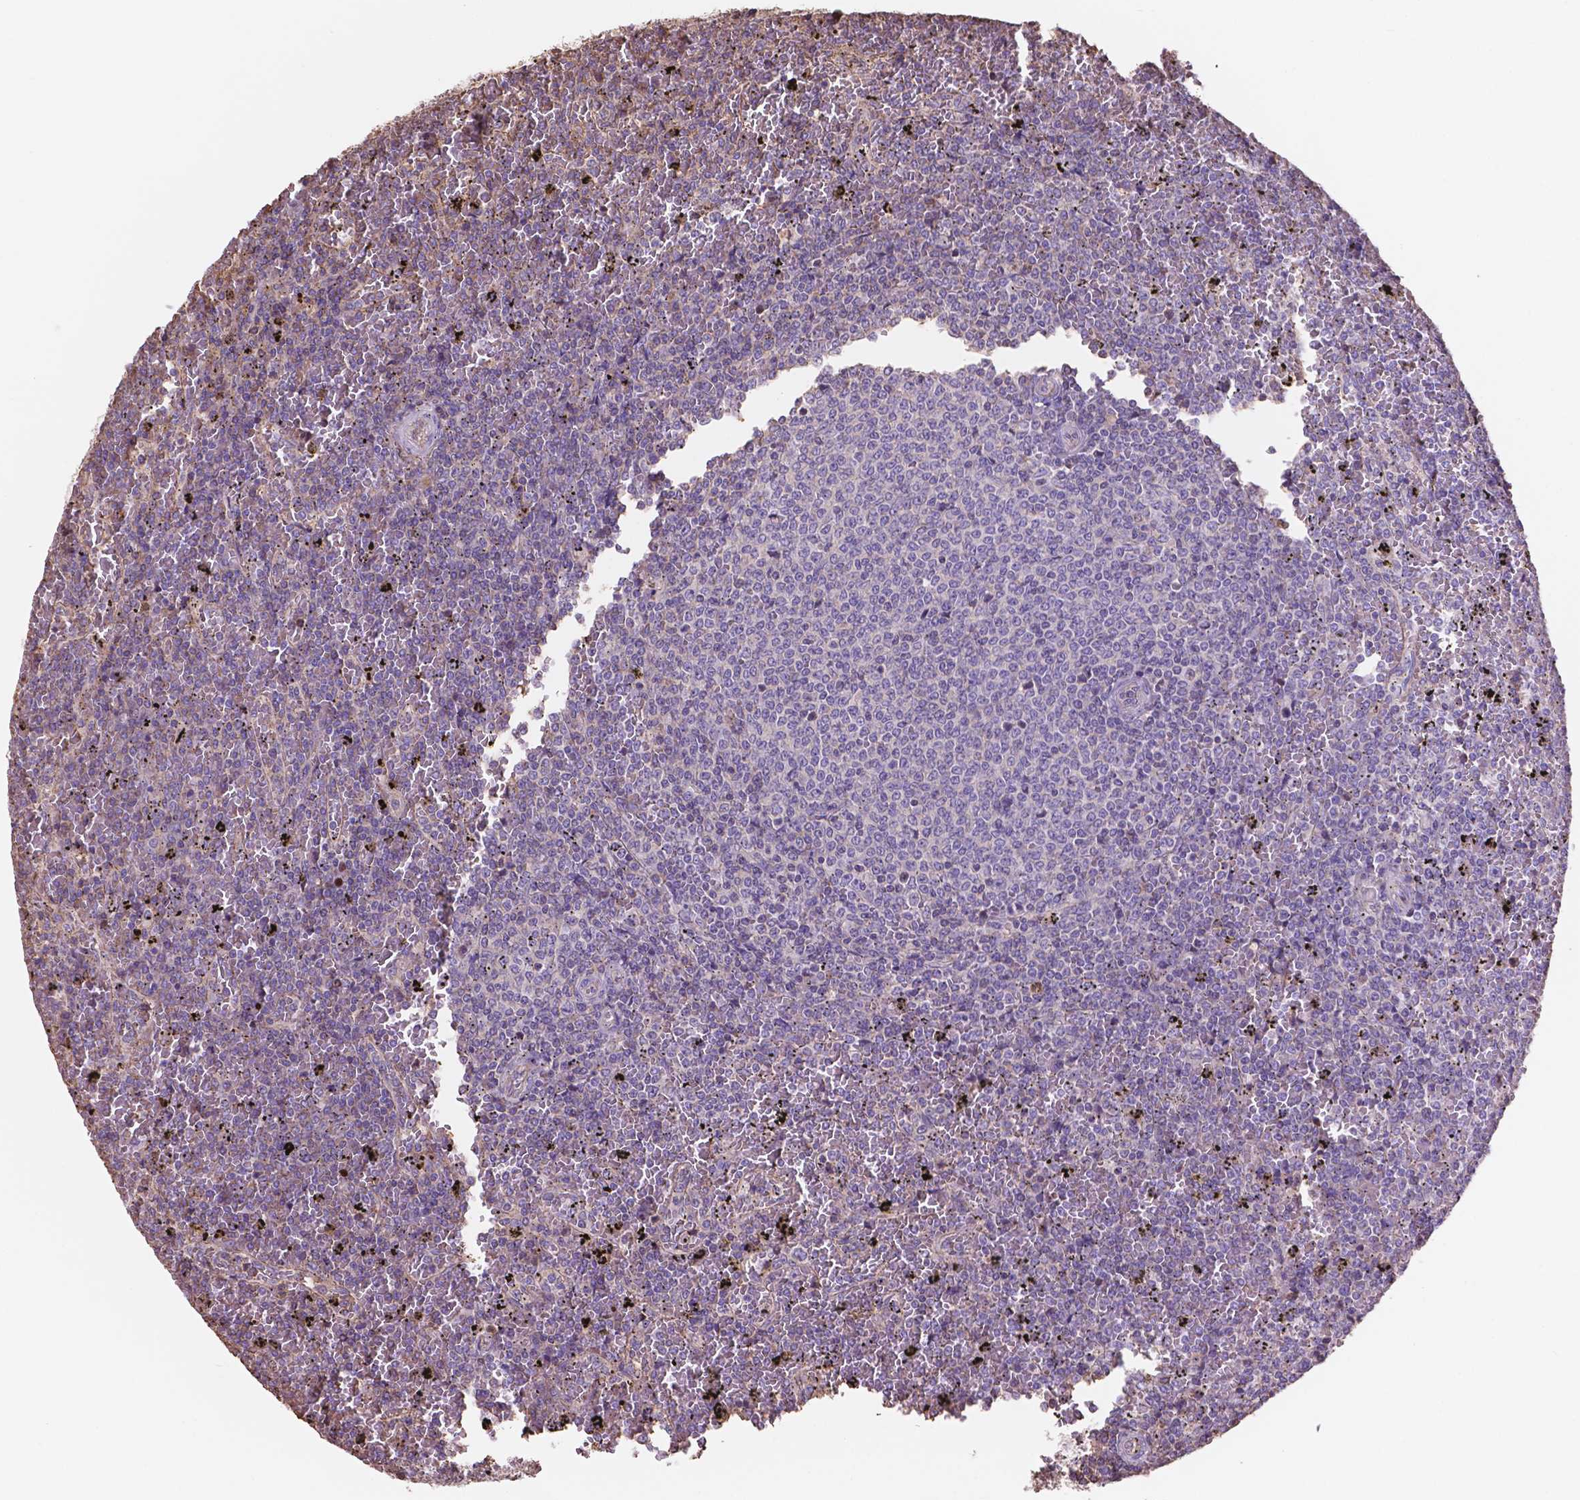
{"staining": {"intensity": "negative", "quantity": "none", "location": "none"}, "tissue": "lymphoma", "cell_type": "Tumor cells", "image_type": "cancer", "snomed": [{"axis": "morphology", "description": "Malignant lymphoma, non-Hodgkin's type, Low grade"}, {"axis": "topography", "description": "Spleen"}], "caption": "Lymphoma was stained to show a protein in brown. There is no significant positivity in tumor cells. The staining was performed using DAB to visualize the protein expression in brown, while the nuclei were stained in blue with hematoxylin (Magnification: 20x).", "gene": "NIPA2", "patient": {"sex": "female", "age": 77}}